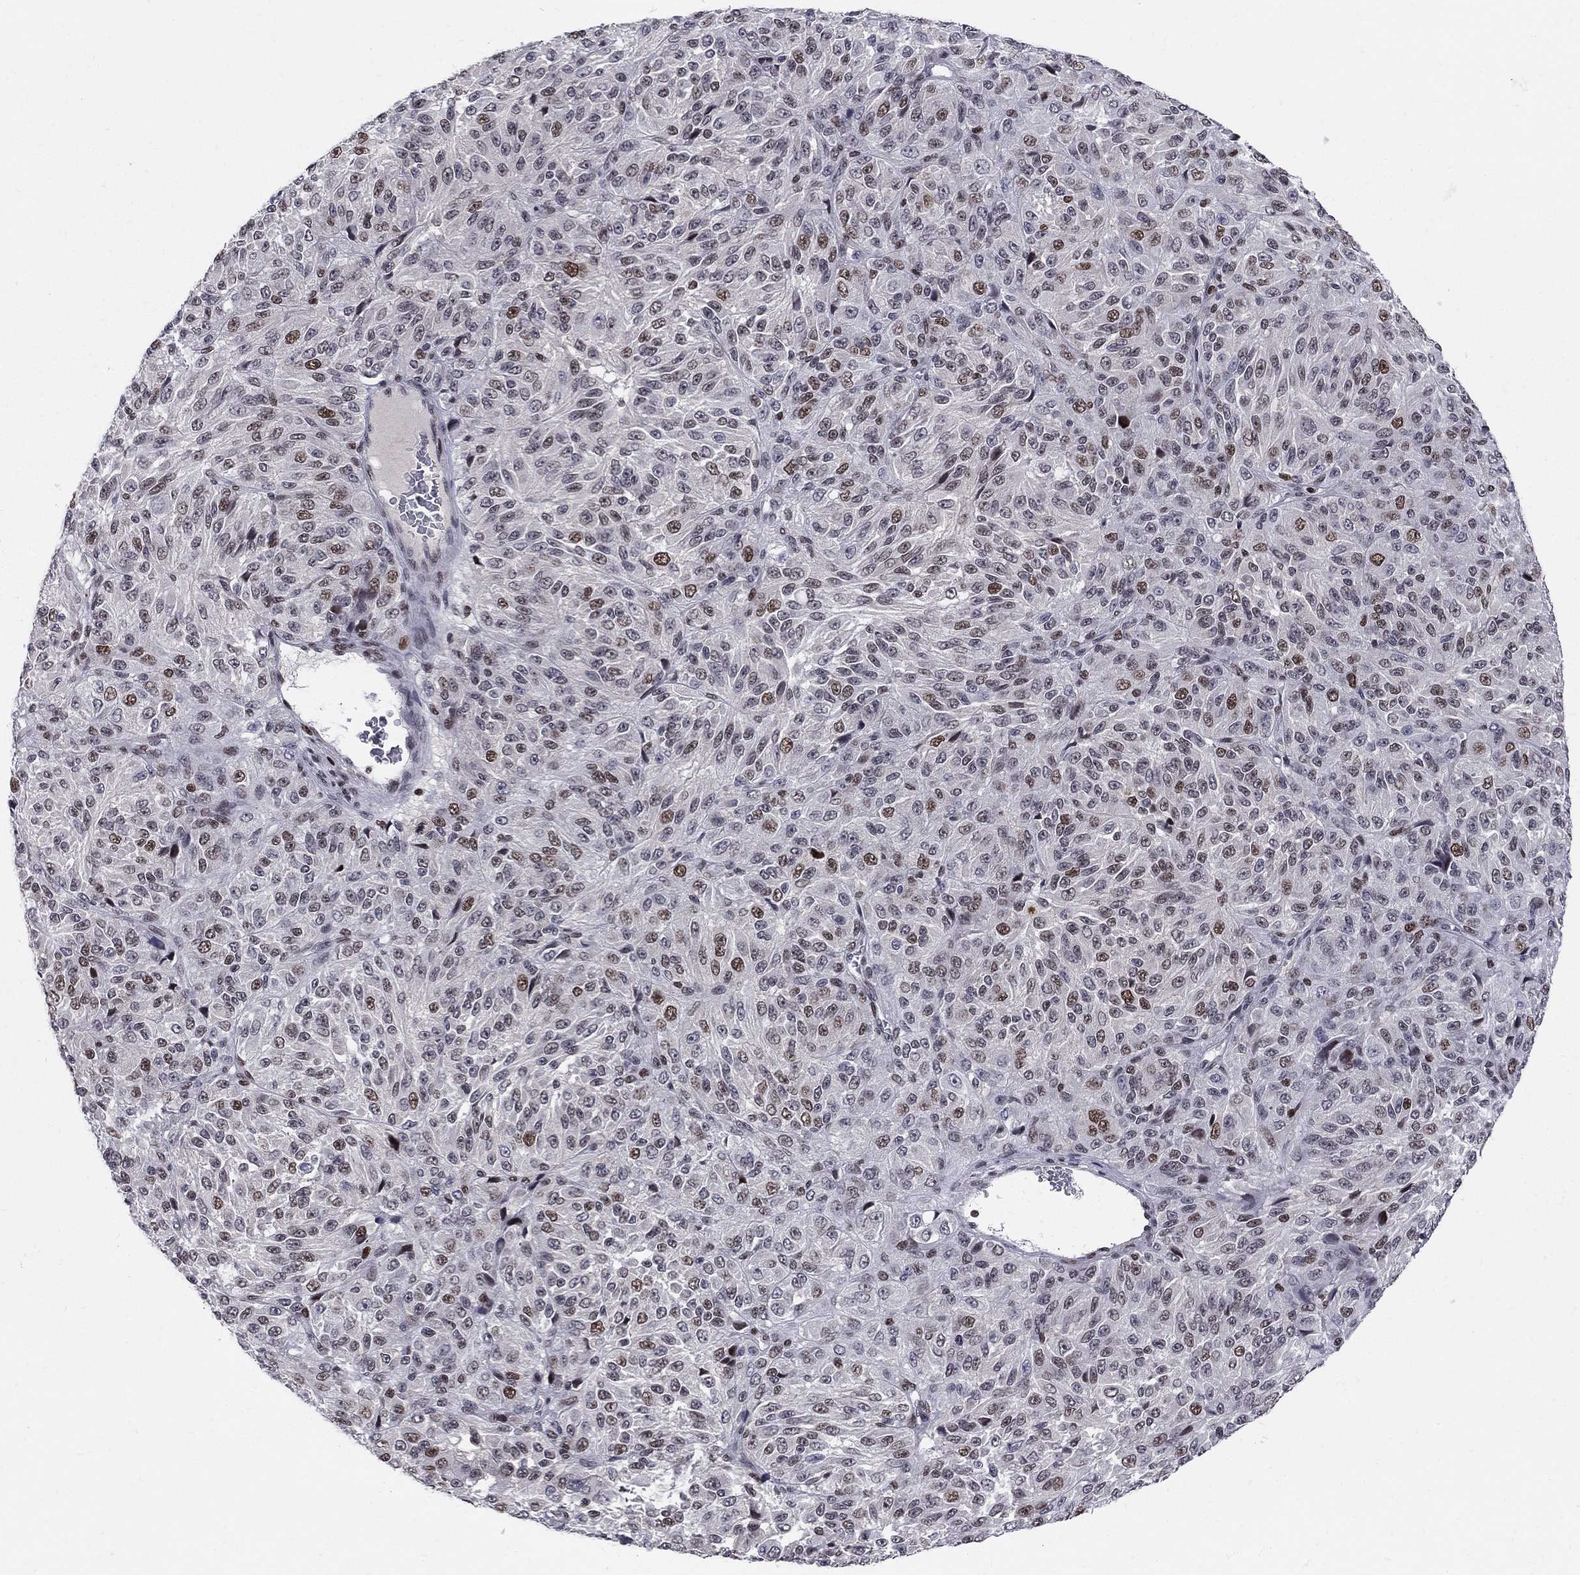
{"staining": {"intensity": "strong", "quantity": "<25%", "location": "nuclear"}, "tissue": "melanoma", "cell_type": "Tumor cells", "image_type": "cancer", "snomed": [{"axis": "morphology", "description": "Malignant melanoma, Metastatic site"}, {"axis": "topography", "description": "Brain"}], "caption": "IHC image of human malignant melanoma (metastatic site) stained for a protein (brown), which shows medium levels of strong nuclear expression in about <25% of tumor cells.", "gene": "RNASEH2C", "patient": {"sex": "female", "age": 56}}